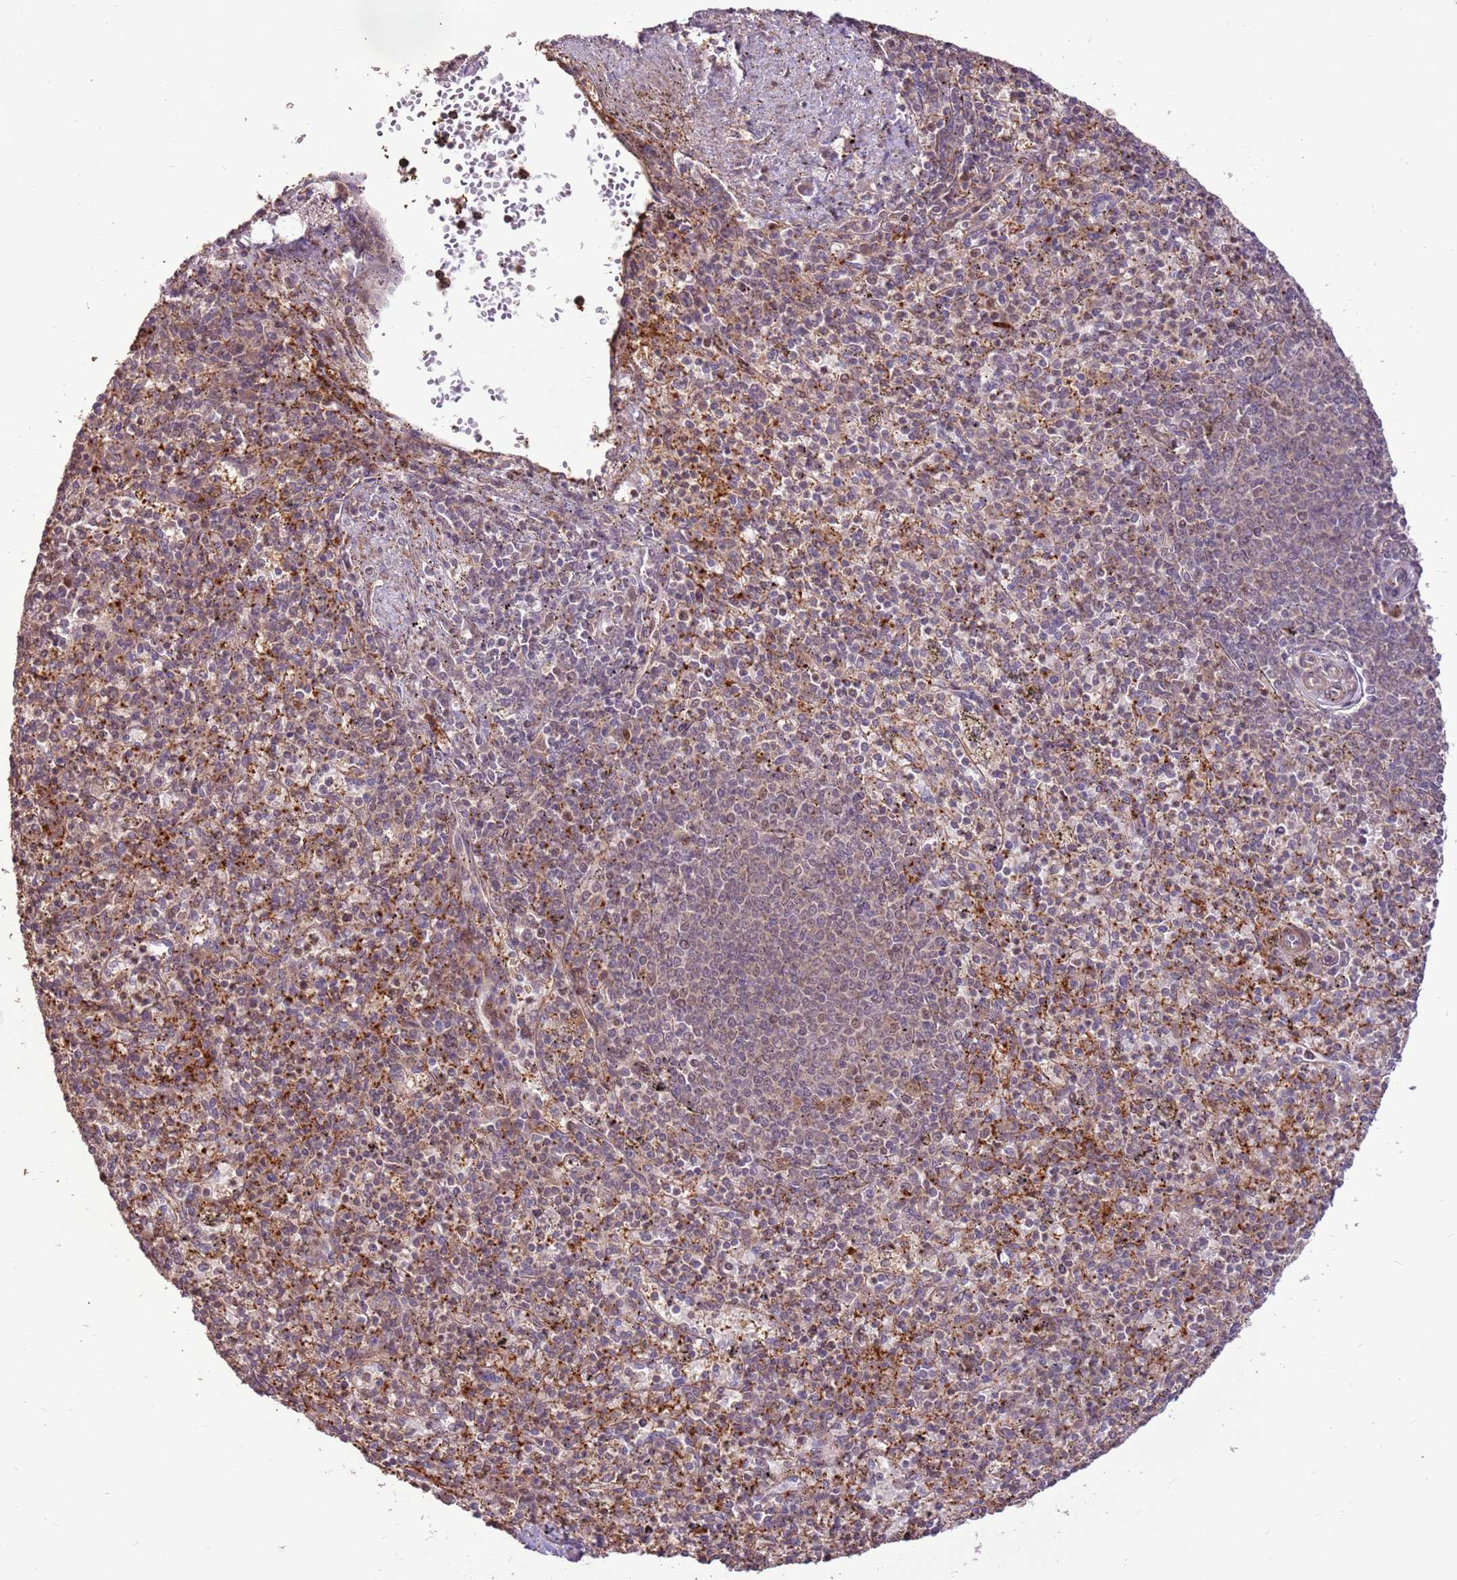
{"staining": {"intensity": "moderate", "quantity": ">75%", "location": "cytoplasmic/membranous"}, "tissue": "spleen", "cell_type": "Cells in red pulp", "image_type": "normal", "snomed": [{"axis": "morphology", "description": "Normal tissue, NOS"}, {"axis": "topography", "description": "Spleen"}], "caption": "Protein expression analysis of normal spleen shows moderate cytoplasmic/membranous positivity in approximately >75% of cells in red pulp. (IHC, brightfield microscopy, high magnification).", "gene": "CCDC112", "patient": {"sex": "male", "age": 72}}